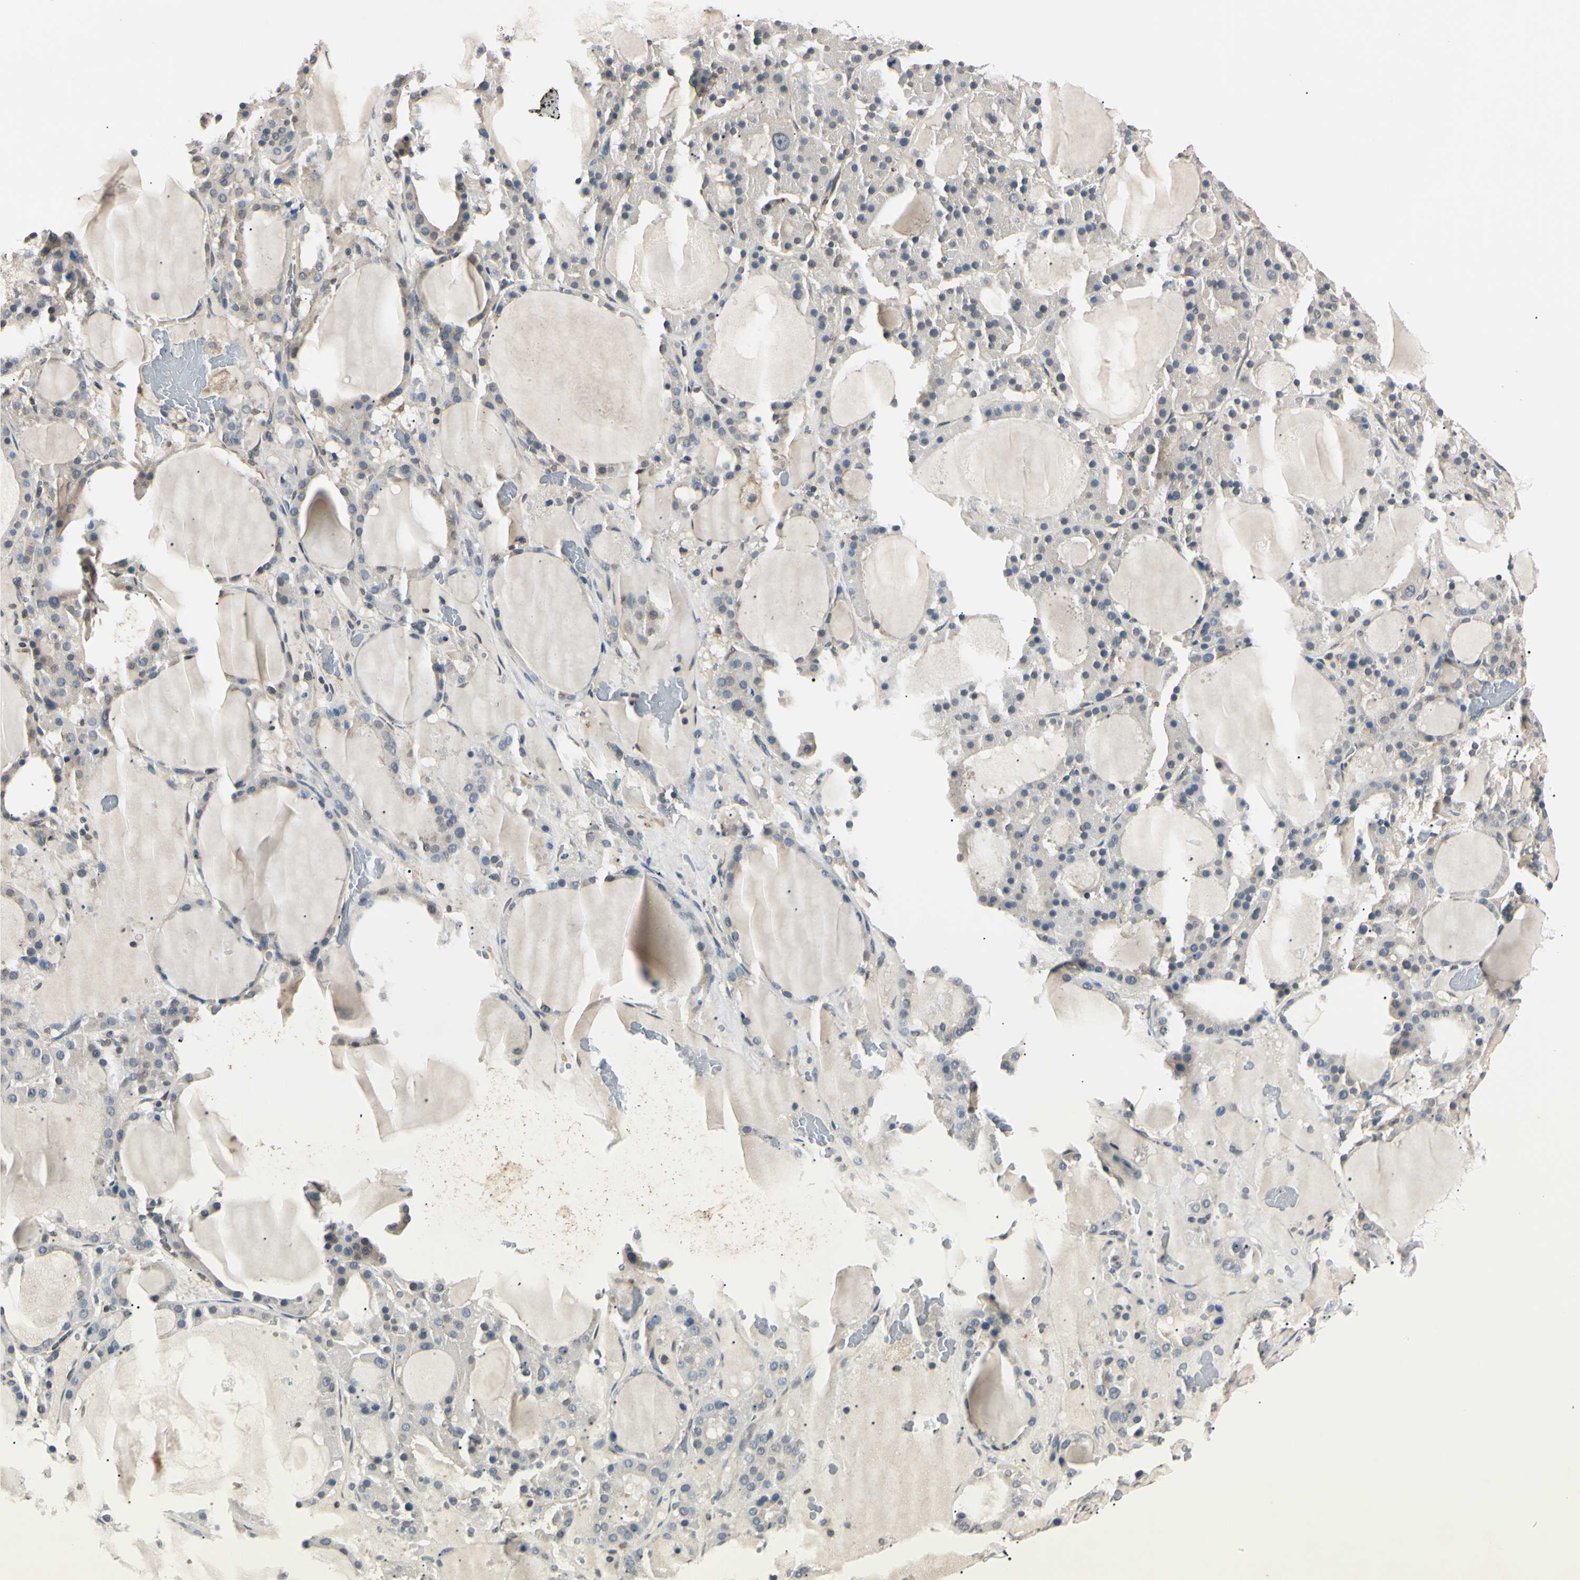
{"staining": {"intensity": "moderate", "quantity": "25%-75%", "location": "cytoplasmic/membranous"}, "tissue": "thyroid gland", "cell_type": "Glandular cells", "image_type": "normal", "snomed": [{"axis": "morphology", "description": "Normal tissue, NOS"}, {"axis": "morphology", "description": "Carcinoma, NOS"}, {"axis": "topography", "description": "Thyroid gland"}], "caption": "Glandular cells demonstrate medium levels of moderate cytoplasmic/membranous positivity in approximately 25%-75% of cells in unremarkable thyroid gland.", "gene": "EPN1", "patient": {"sex": "female", "age": 86}}